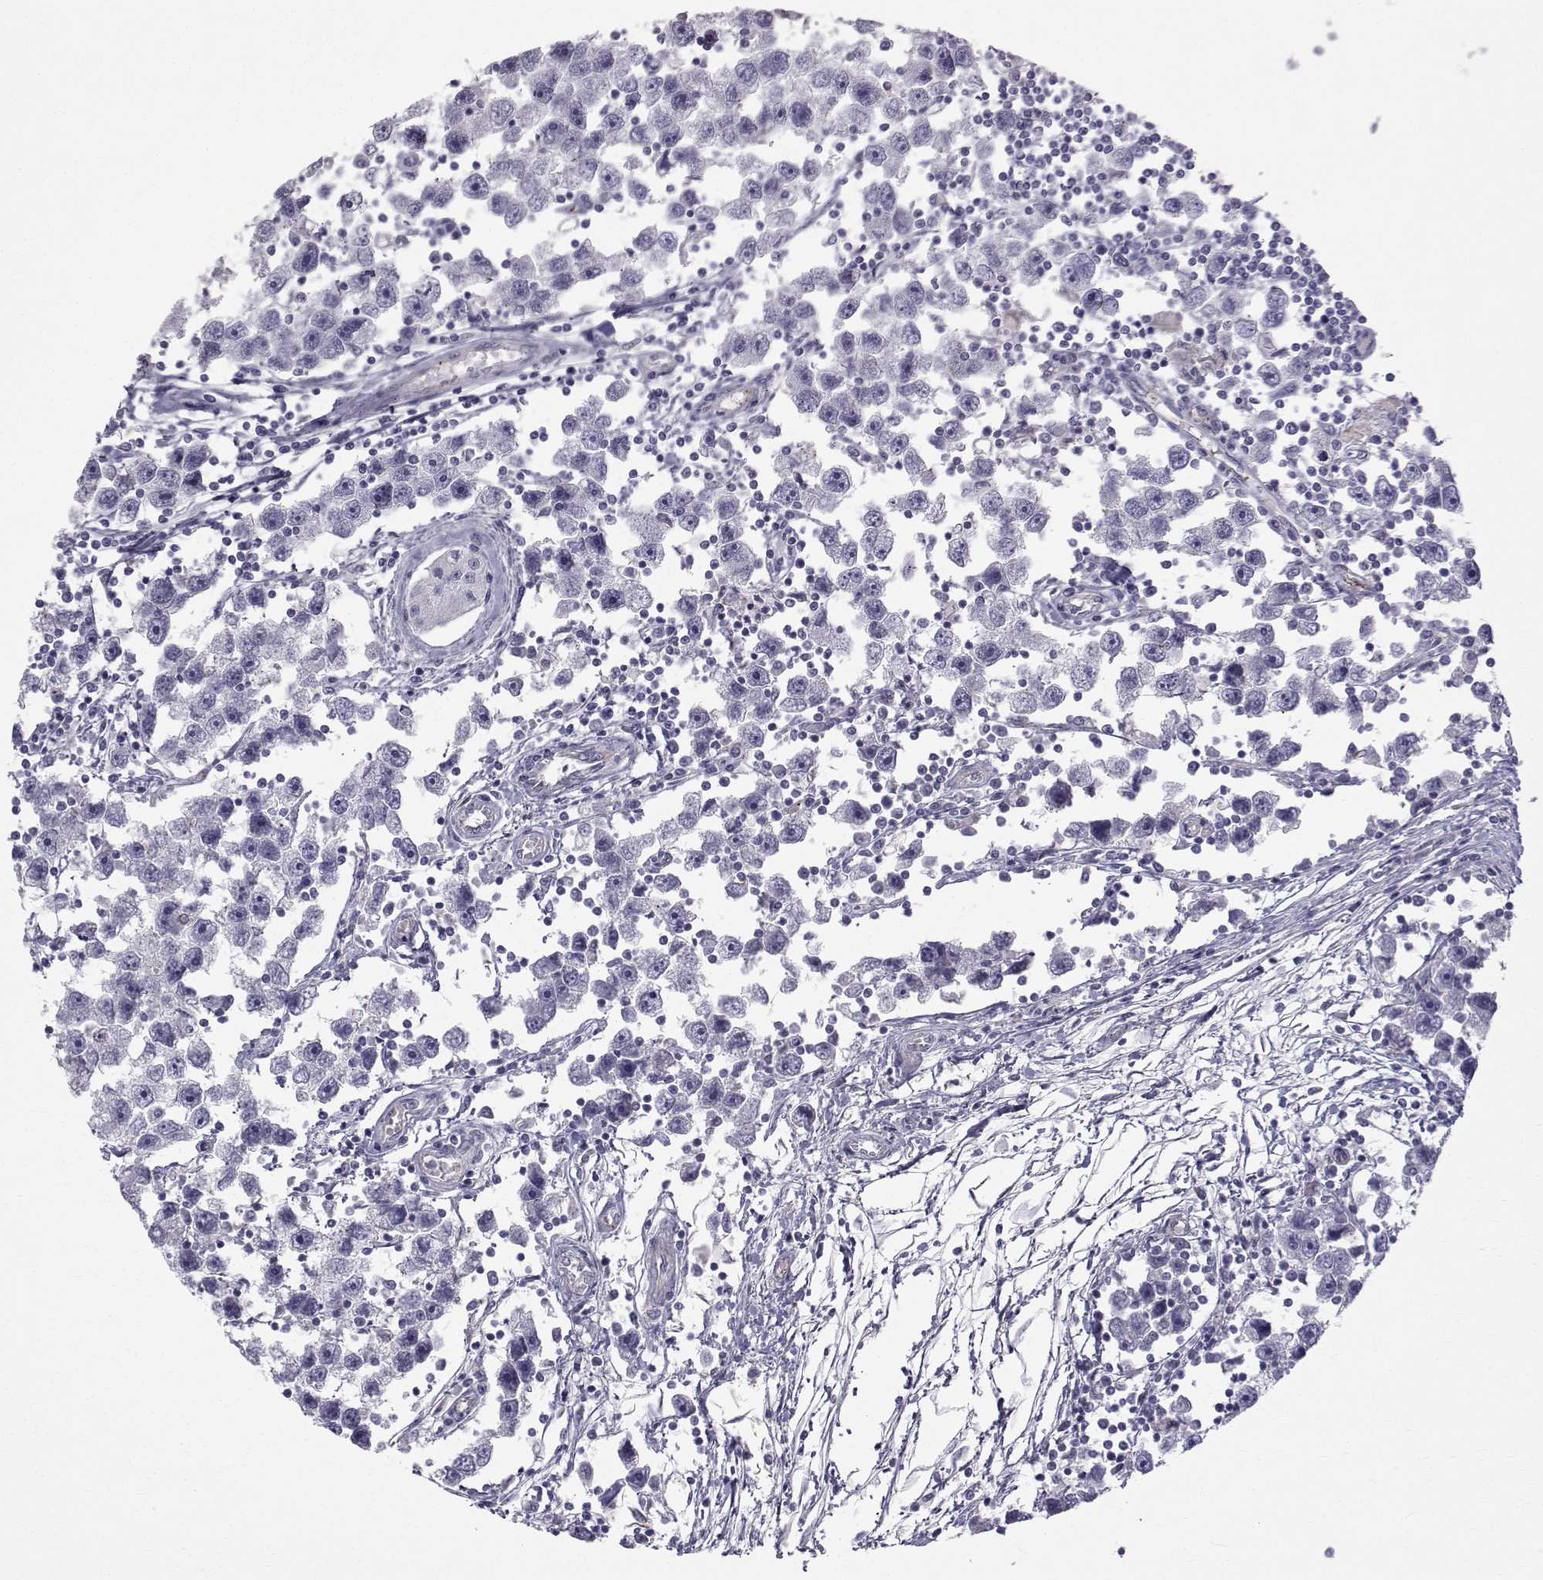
{"staining": {"intensity": "negative", "quantity": "none", "location": "none"}, "tissue": "testis cancer", "cell_type": "Tumor cells", "image_type": "cancer", "snomed": [{"axis": "morphology", "description": "Seminoma, NOS"}, {"axis": "topography", "description": "Testis"}], "caption": "Immunohistochemical staining of seminoma (testis) exhibits no significant staining in tumor cells.", "gene": "CALCR", "patient": {"sex": "male", "age": 30}}